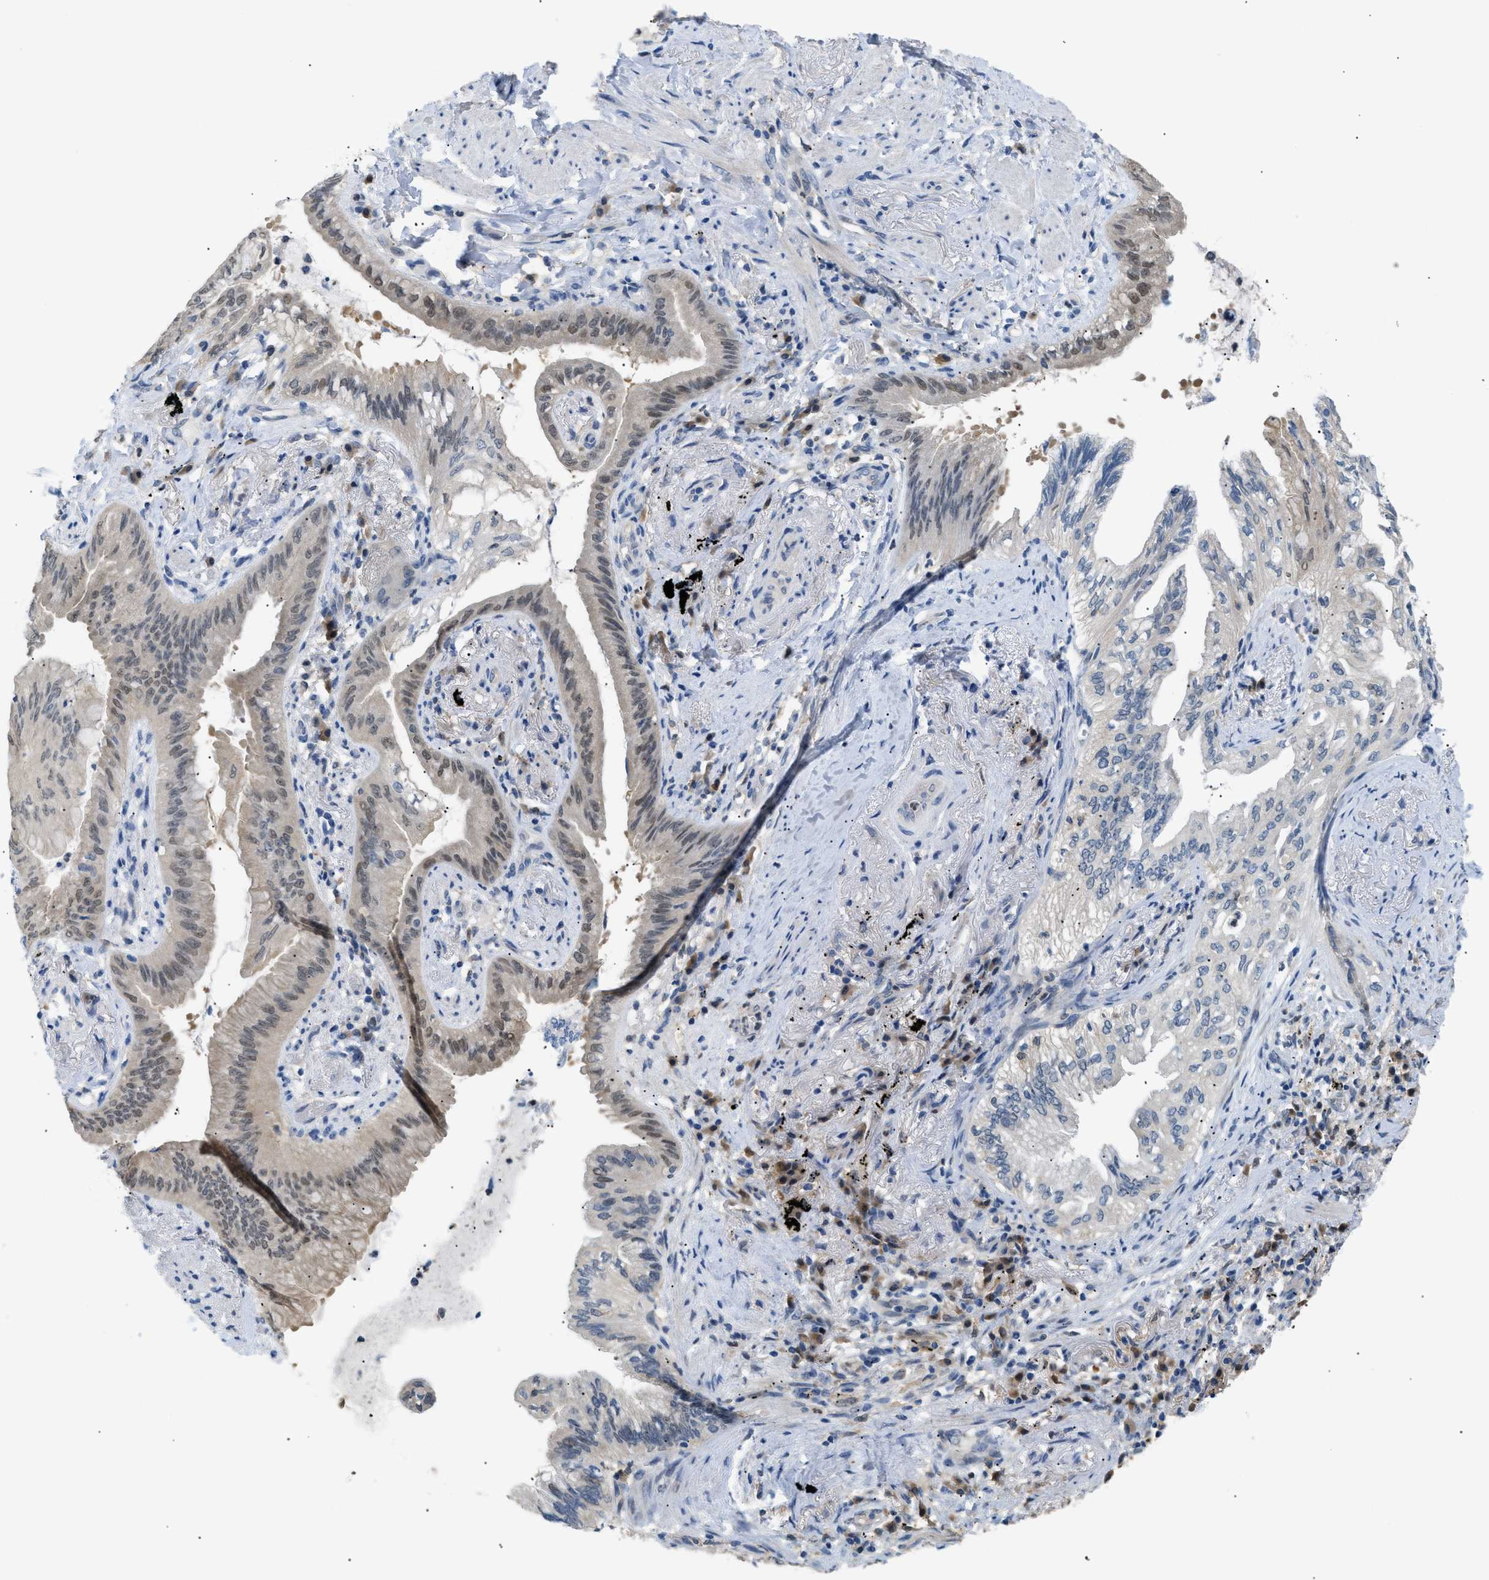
{"staining": {"intensity": "weak", "quantity": ">75%", "location": "nuclear"}, "tissue": "lung cancer", "cell_type": "Tumor cells", "image_type": "cancer", "snomed": [{"axis": "morphology", "description": "Normal tissue, NOS"}, {"axis": "morphology", "description": "Adenocarcinoma, NOS"}, {"axis": "topography", "description": "Bronchus"}, {"axis": "topography", "description": "Lung"}], "caption": "This micrograph demonstrates immunohistochemistry staining of human adenocarcinoma (lung), with low weak nuclear staining in approximately >75% of tumor cells.", "gene": "AKR1A1", "patient": {"sex": "female", "age": 70}}